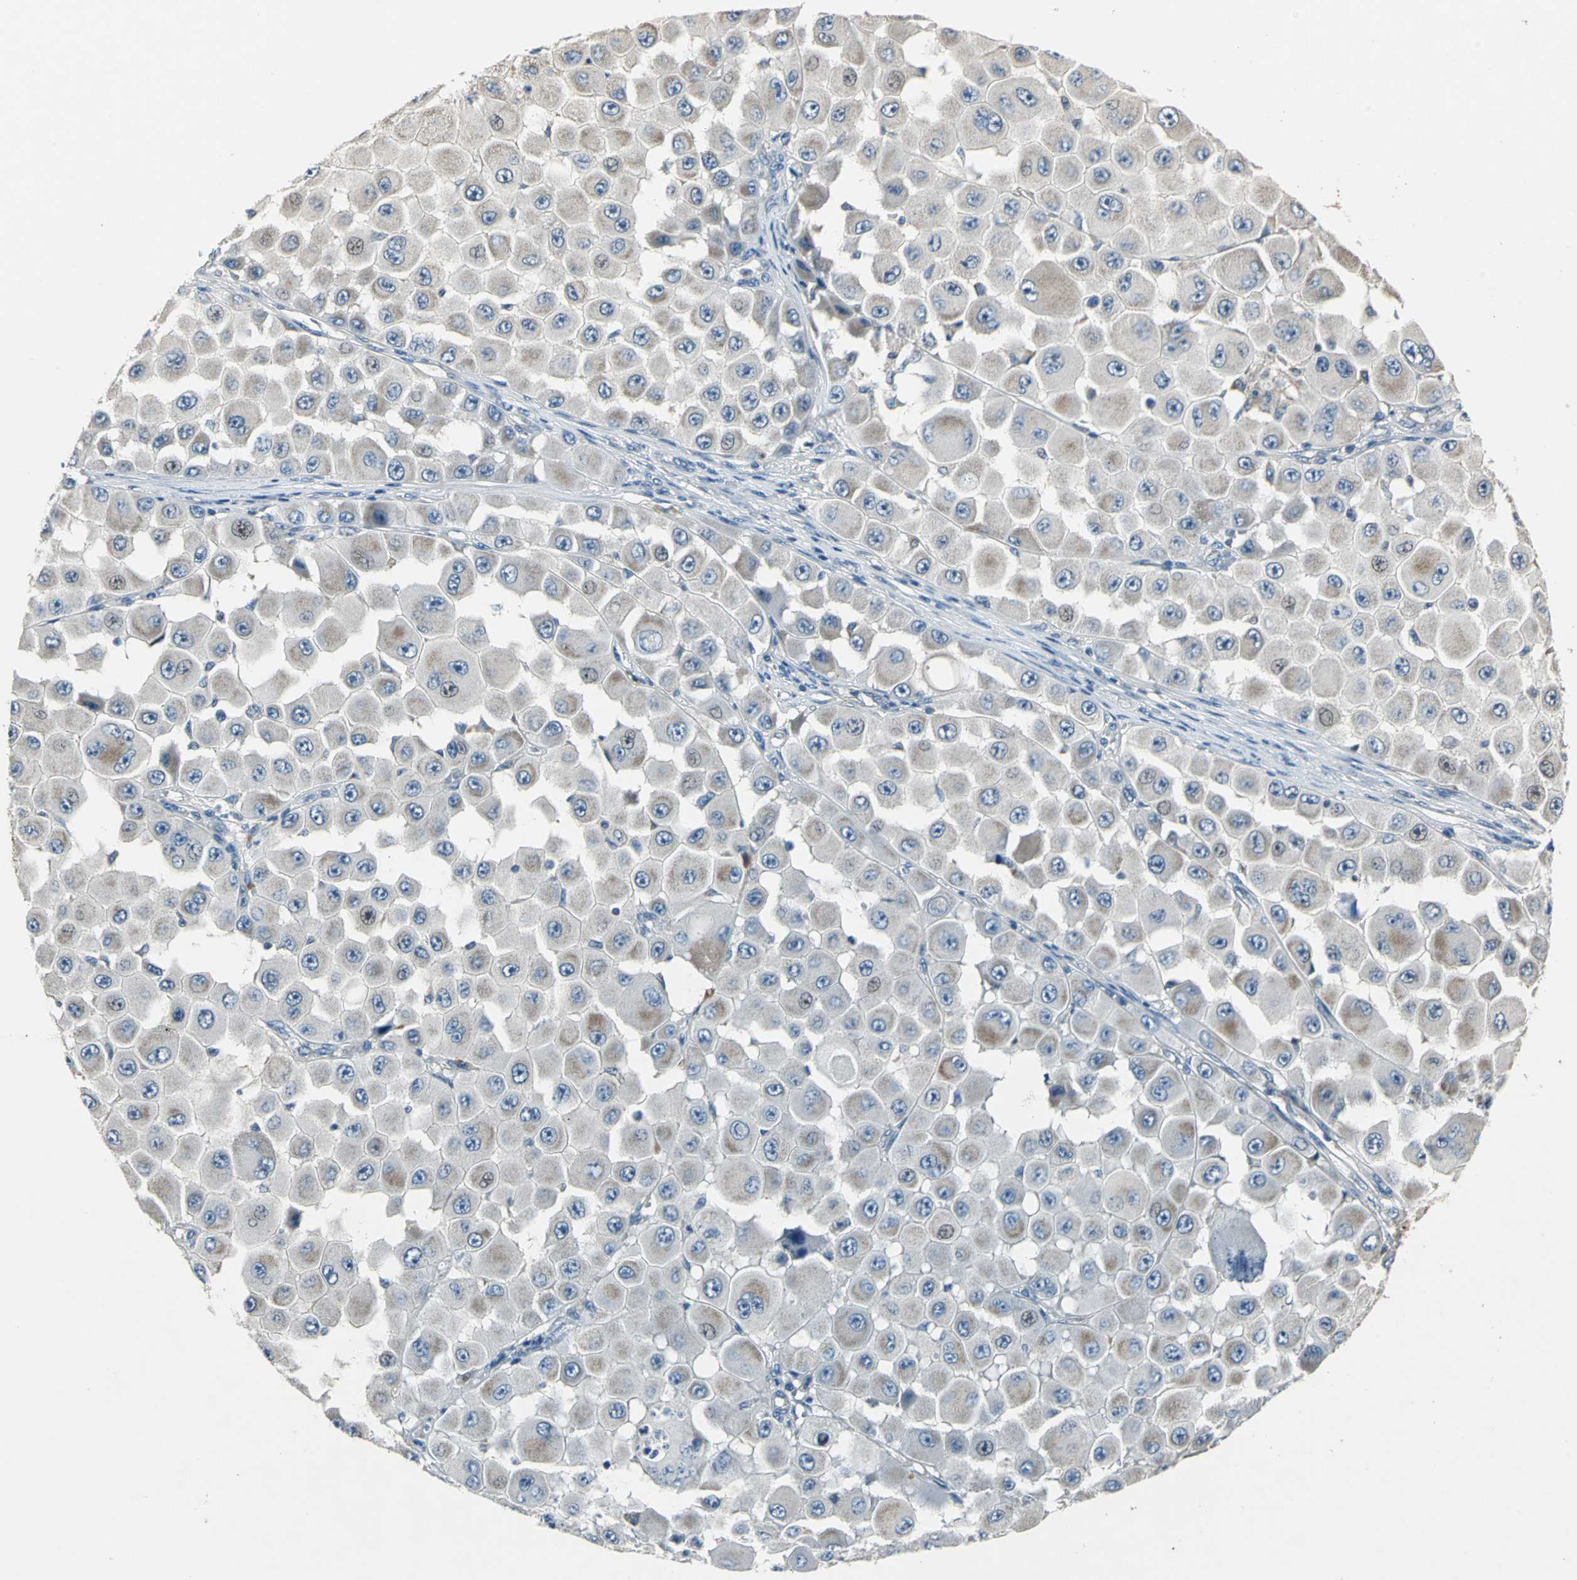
{"staining": {"intensity": "weak", "quantity": "<25%", "location": "cytoplasmic/membranous"}, "tissue": "melanoma", "cell_type": "Tumor cells", "image_type": "cancer", "snomed": [{"axis": "morphology", "description": "Malignant melanoma, NOS"}, {"axis": "topography", "description": "Skin"}], "caption": "This image is of melanoma stained with immunohistochemistry to label a protein in brown with the nuclei are counter-stained blue. There is no expression in tumor cells. The staining is performed using DAB brown chromogen with nuclei counter-stained in using hematoxylin.", "gene": "JADE3", "patient": {"sex": "female", "age": 81}}